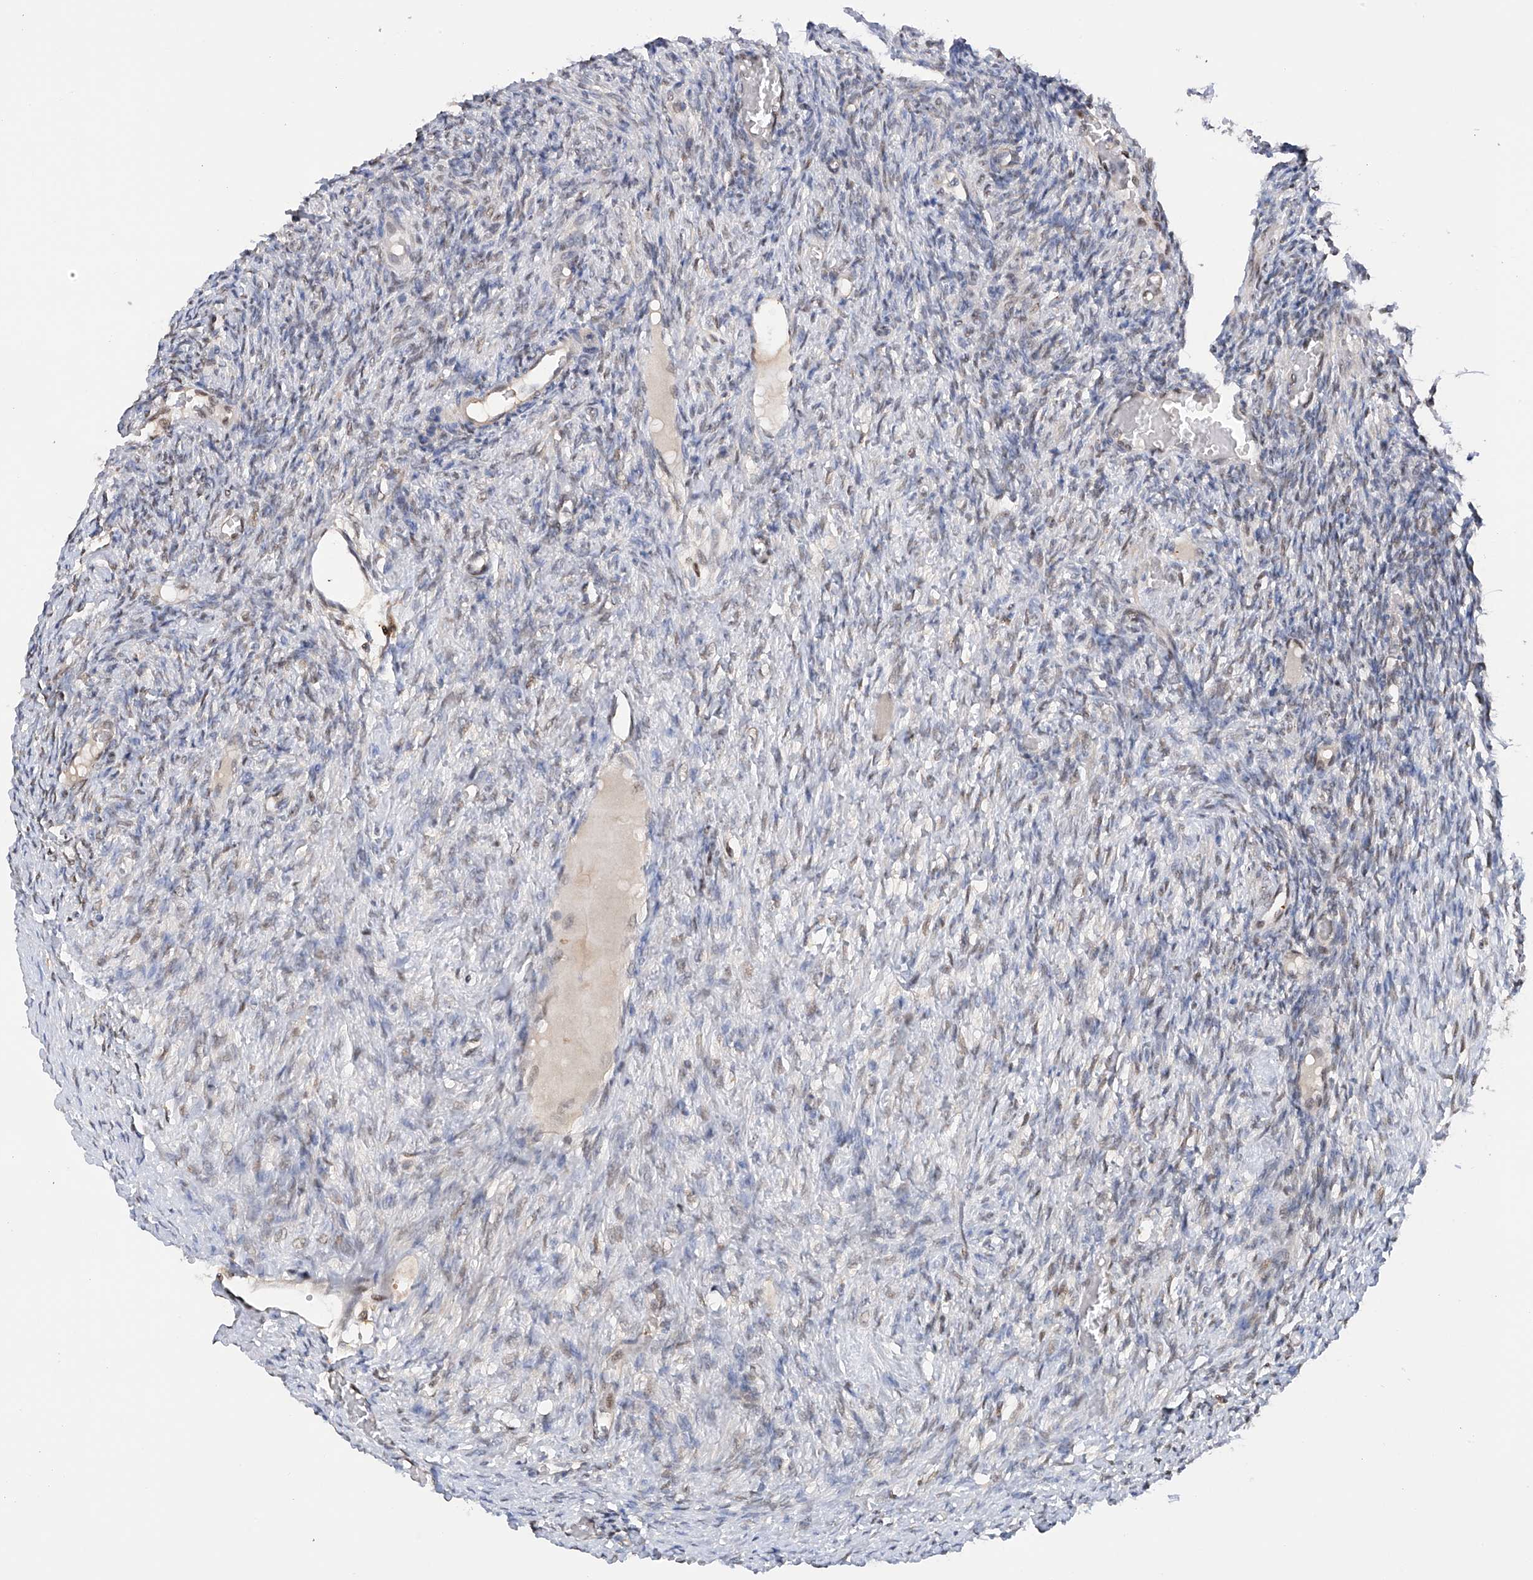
{"staining": {"intensity": "weak", "quantity": "<25%", "location": "nuclear"}, "tissue": "ovary", "cell_type": "Ovarian stroma cells", "image_type": "normal", "snomed": [{"axis": "morphology", "description": "Normal tissue, NOS"}, {"axis": "topography", "description": "Ovary"}], "caption": "IHC of normal ovary demonstrates no expression in ovarian stroma cells. (Immunohistochemistry (ihc), brightfield microscopy, high magnification).", "gene": "PMM1", "patient": {"sex": "female", "age": 27}}